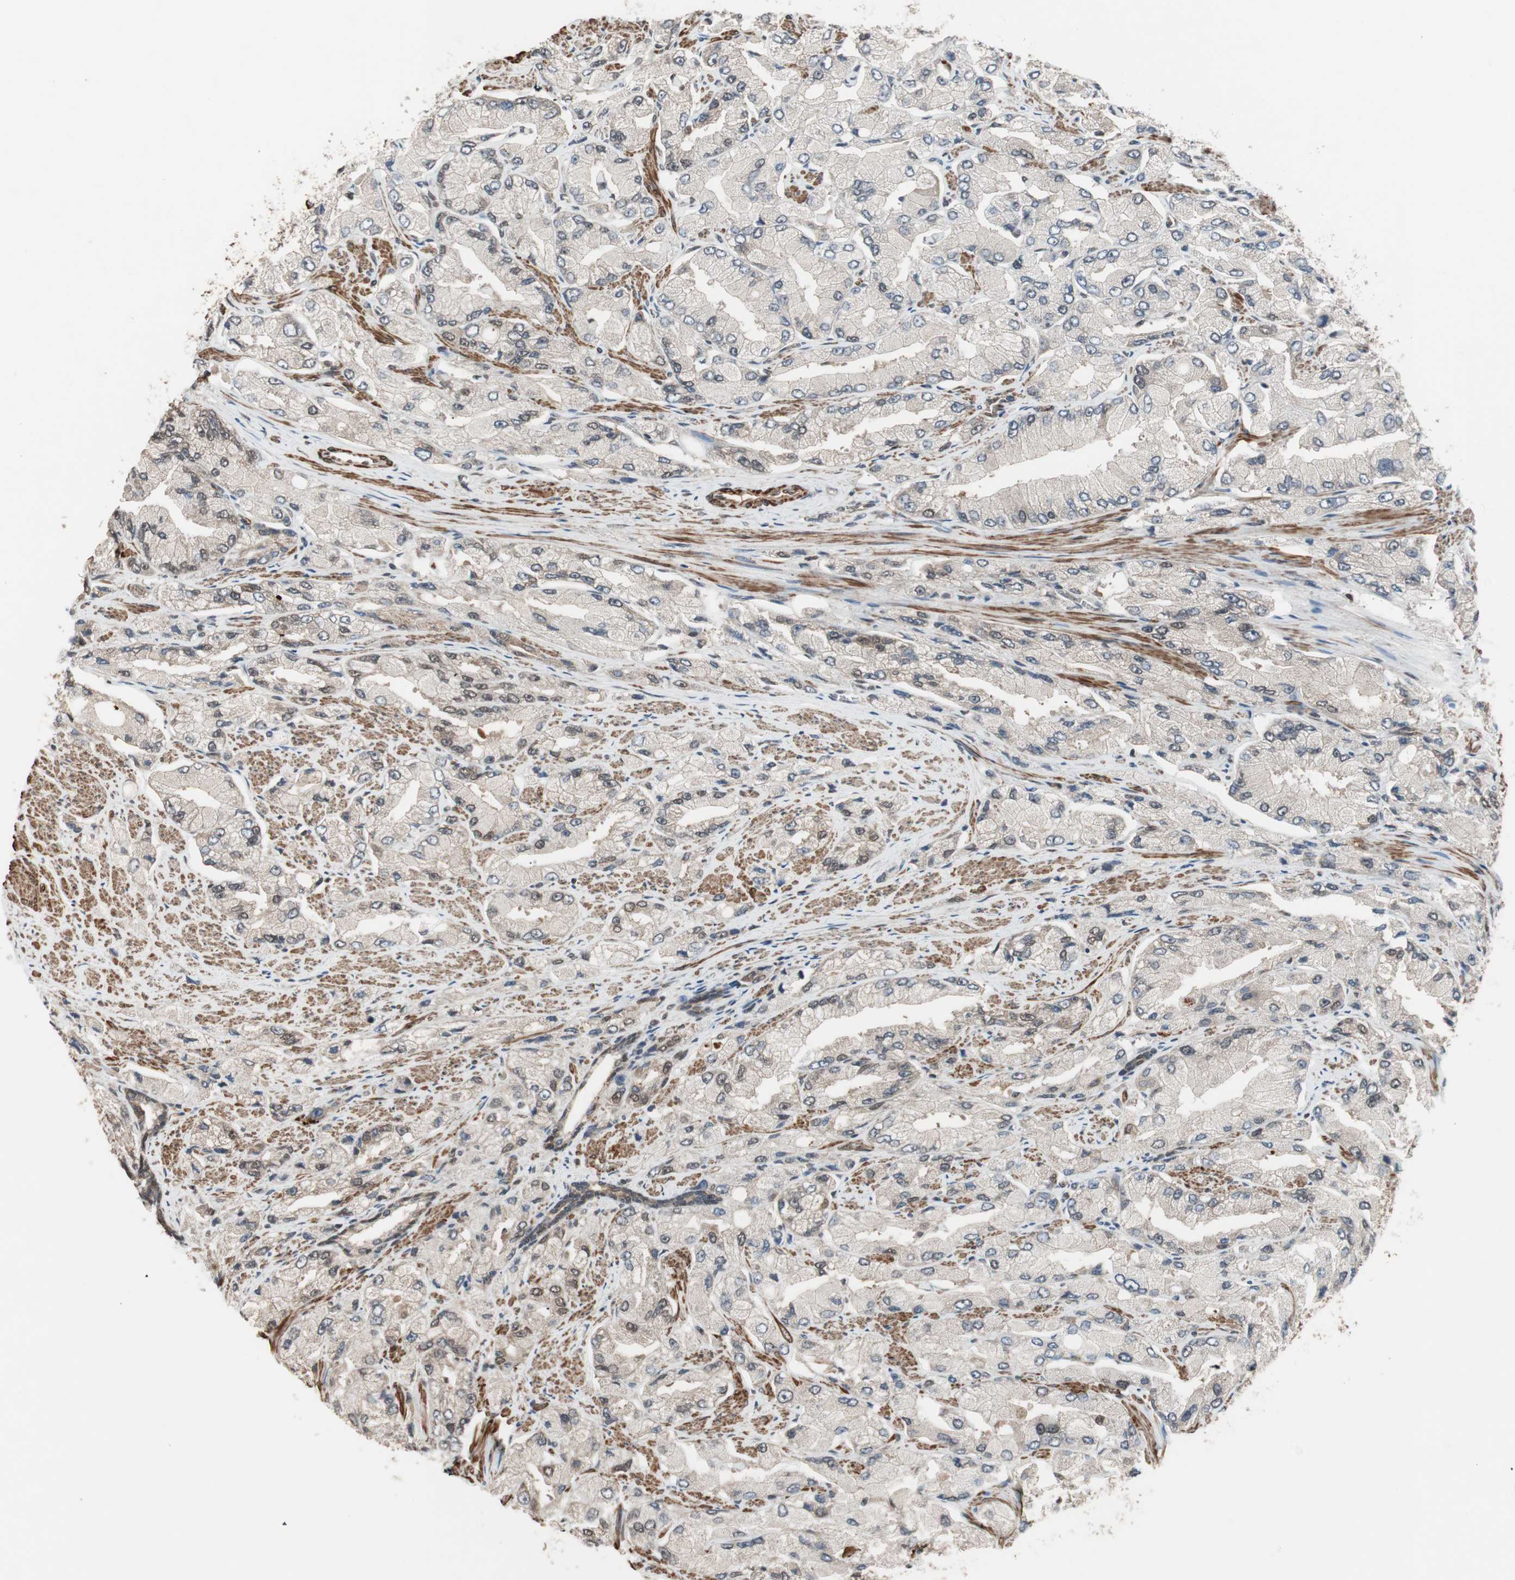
{"staining": {"intensity": "weak", "quantity": "<25%", "location": "cytoplasmic/membranous,nuclear"}, "tissue": "prostate cancer", "cell_type": "Tumor cells", "image_type": "cancer", "snomed": [{"axis": "morphology", "description": "Adenocarcinoma, High grade"}, {"axis": "topography", "description": "Prostate"}], "caption": "A high-resolution micrograph shows IHC staining of prostate adenocarcinoma (high-grade), which demonstrates no significant staining in tumor cells. Nuclei are stained in blue.", "gene": "DRAP1", "patient": {"sex": "male", "age": 58}}